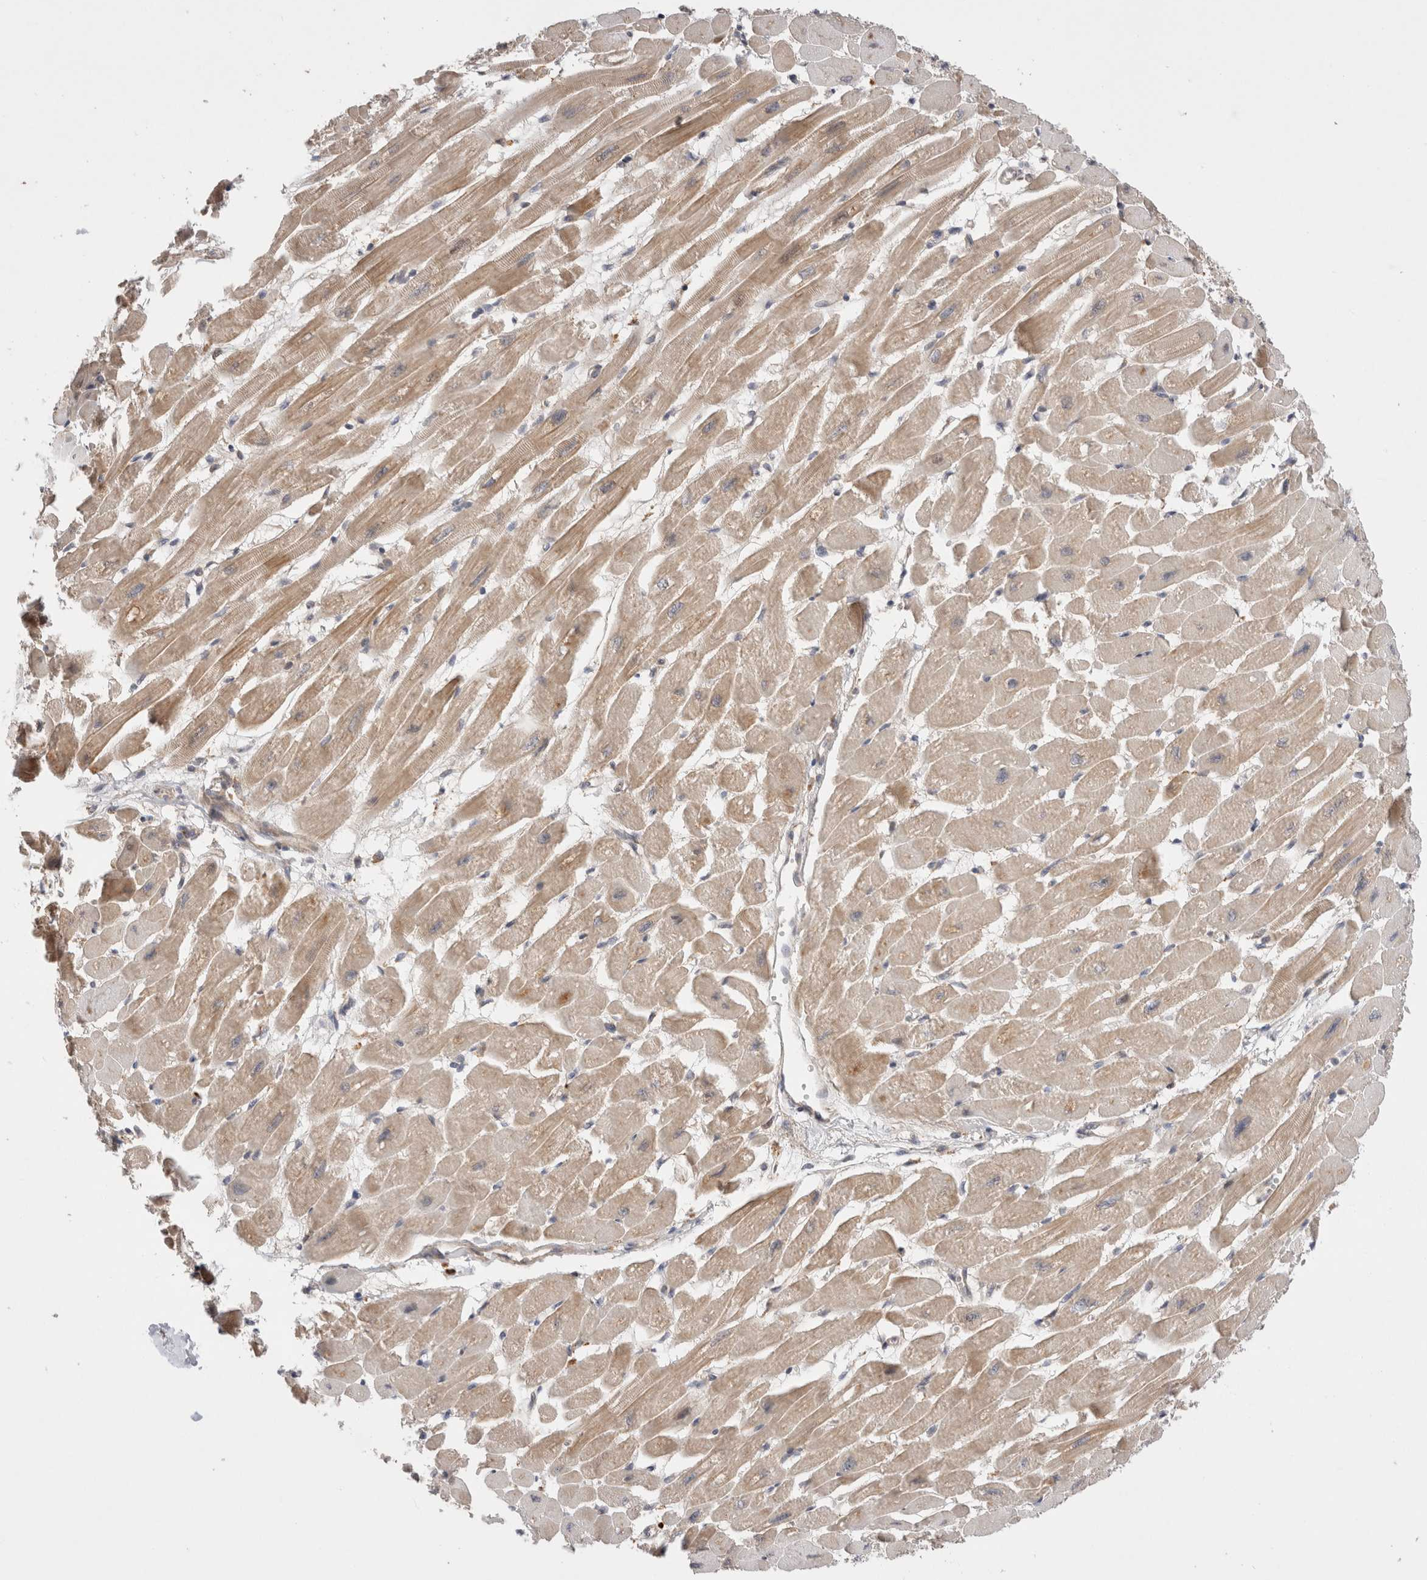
{"staining": {"intensity": "moderate", "quantity": ">75%", "location": "cytoplasmic/membranous"}, "tissue": "heart muscle", "cell_type": "Cardiomyocytes", "image_type": "normal", "snomed": [{"axis": "morphology", "description": "Normal tissue, NOS"}, {"axis": "topography", "description": "Heart"}], "caption": "Protein staining by IHC displays moderate cytoplasmic/membranous staining in about >75% of cardiomyocytes in benign heart muscle. (Stains: DAB in brown, nuclei in blue, Microscopy: brightfield microscopy at high magnification).", "gene": "VPS28", "patient": {"sex": "female", "age": 54}}